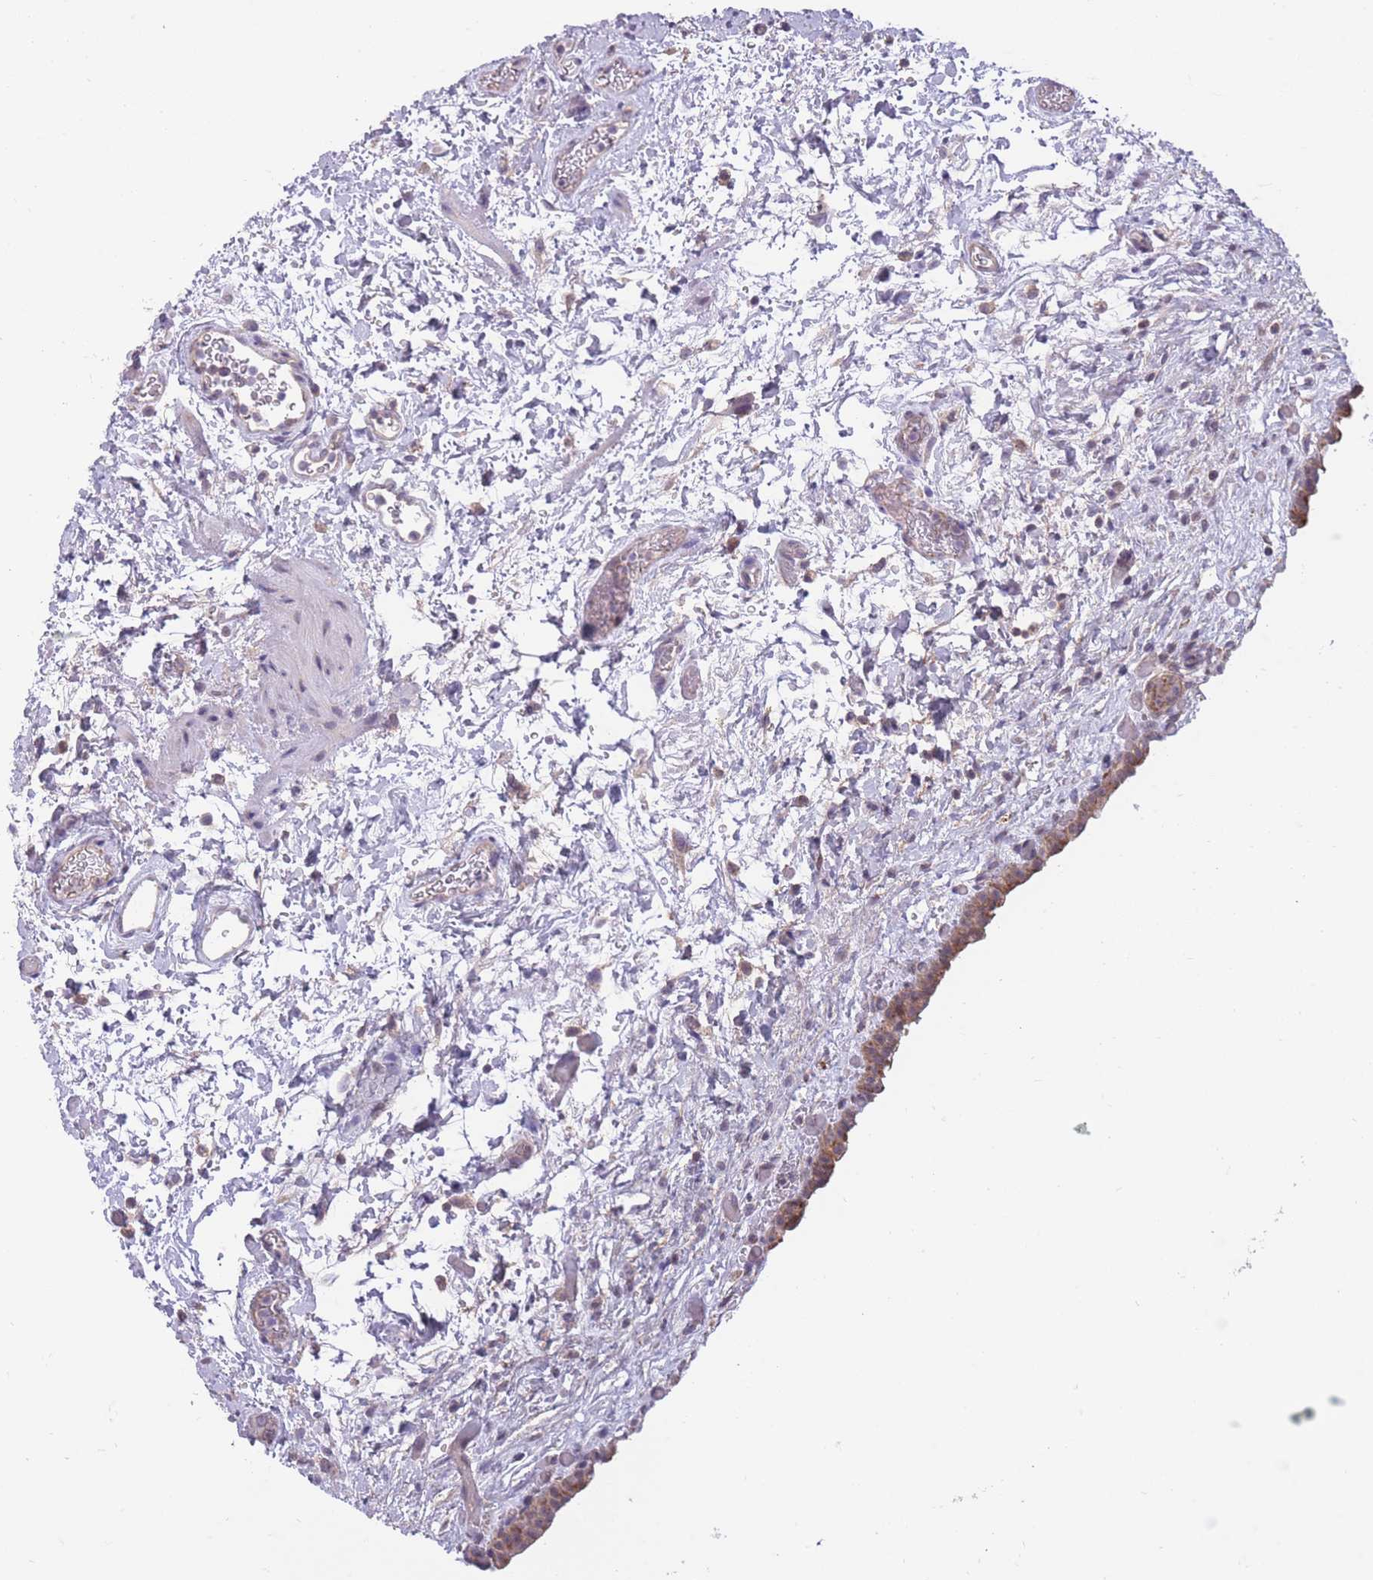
{"staining": {"intensity": "moderate", "quantity": ">75%", "location": "cytoplasmic/membranous"}, "tissue": "urinary bladder", "cell_type": "Urothelial cells", "image_type": "normal", "snomed": [{"axis": "morphology", "description": "Normal tissue, NOS"}, {"axis": "topography", "description": "Urinary bladder"}], "caption": "Urinary bladder stained with a brown dye displays moderate cytoplasmic/membranous positive expression in approximately >75% of urothelial cells.", "gene": "MRPS18C", "patient": {"sex": "male", "age": 69}}